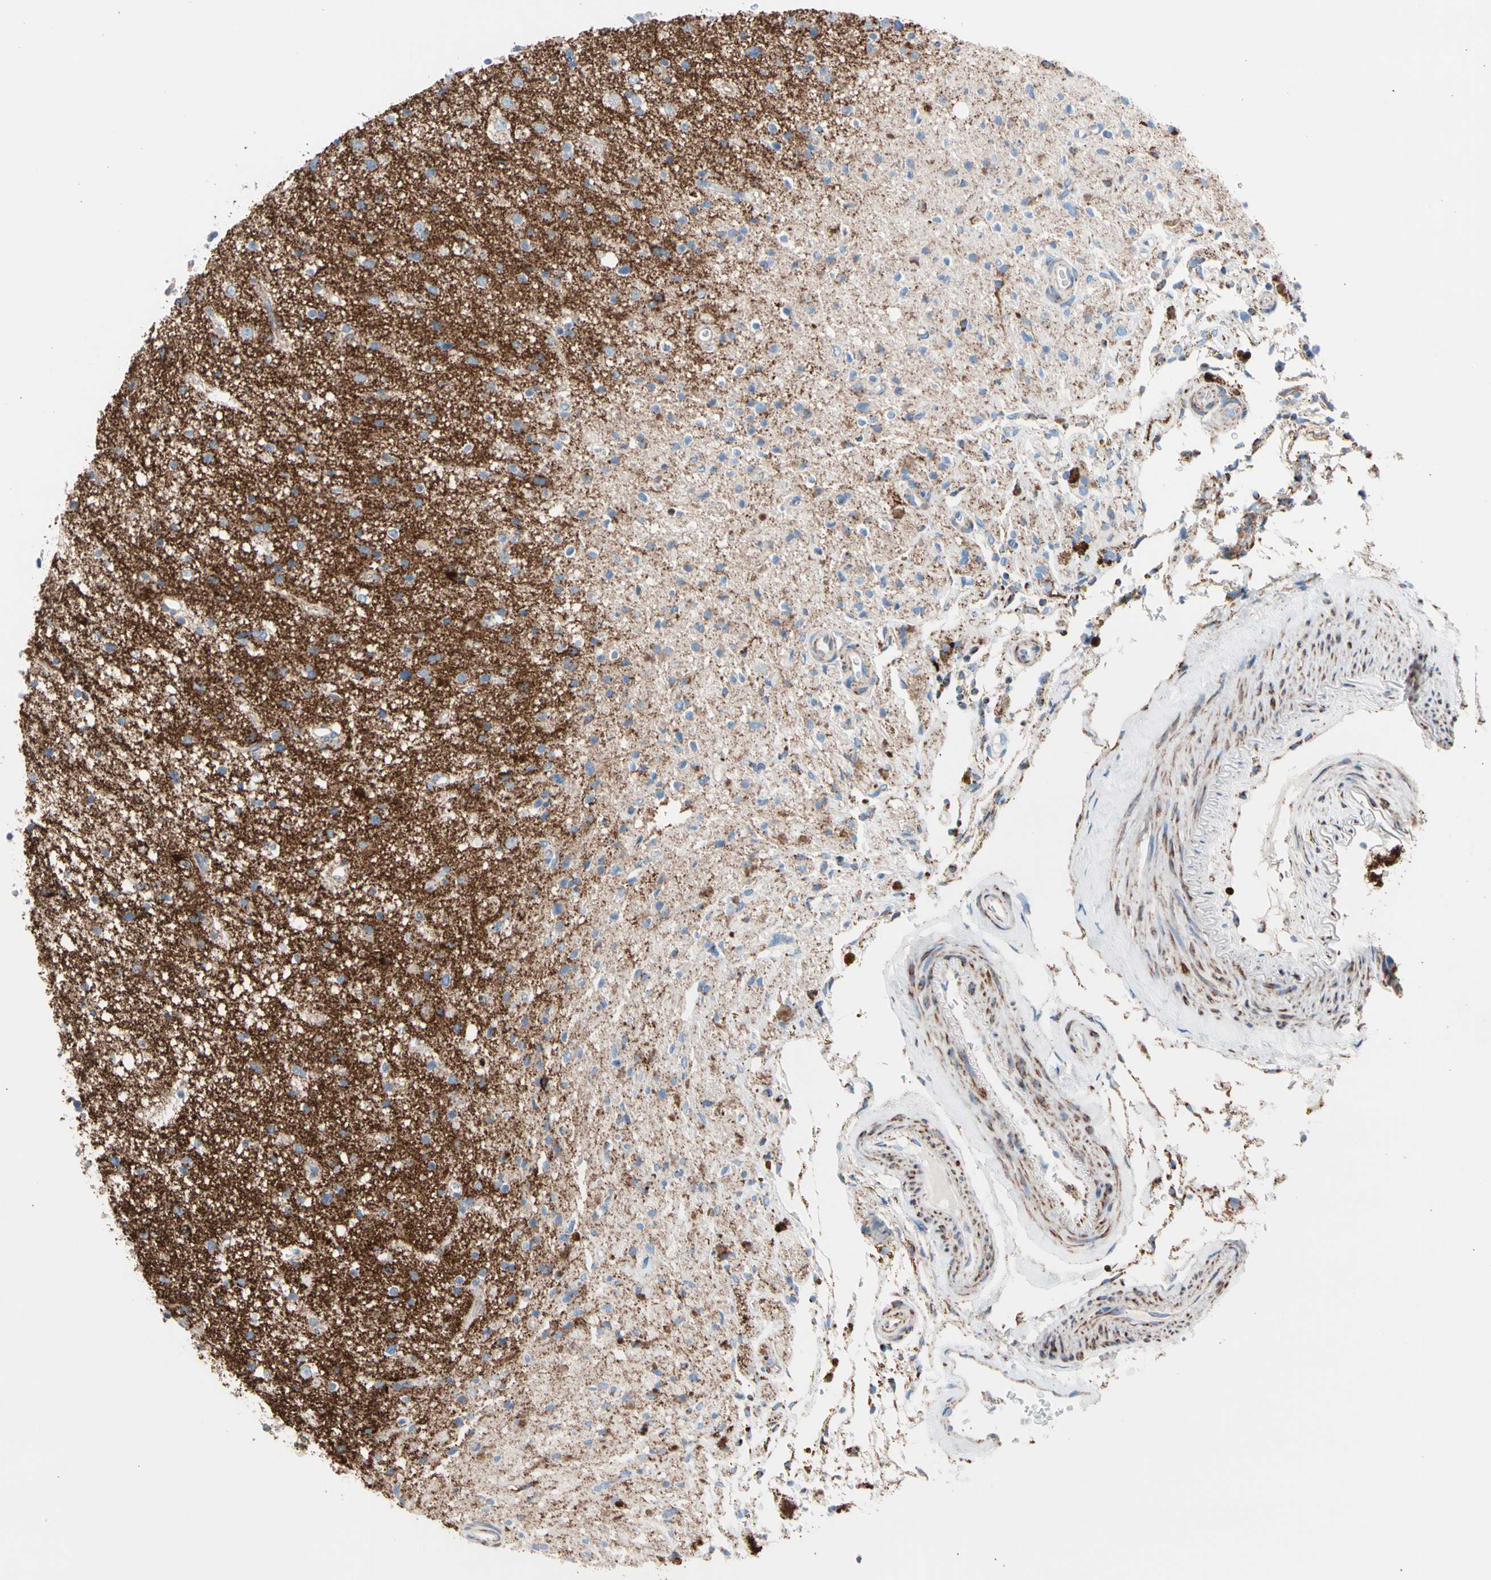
{"staining": {"intensity": "strong", "quantity": "<25%", "location": "cytoplasmic/membranous"}, "tissue": "glioma", "cell_type": "Tumor cells", "image_type": "cancer", "snomed": [{"axis": "morphology", "description": "Glioma, malignant, High grade"}, {"axis": "topography", "description": "Brain"}], "caption": "This is an image of immunohistochemistry (IHC) staining of glioma, which shows strong expression in the cytoplasmic/membranous of tumor cells.", "gene": "HK1", "patient": {"sex": "male", "age": 33}}